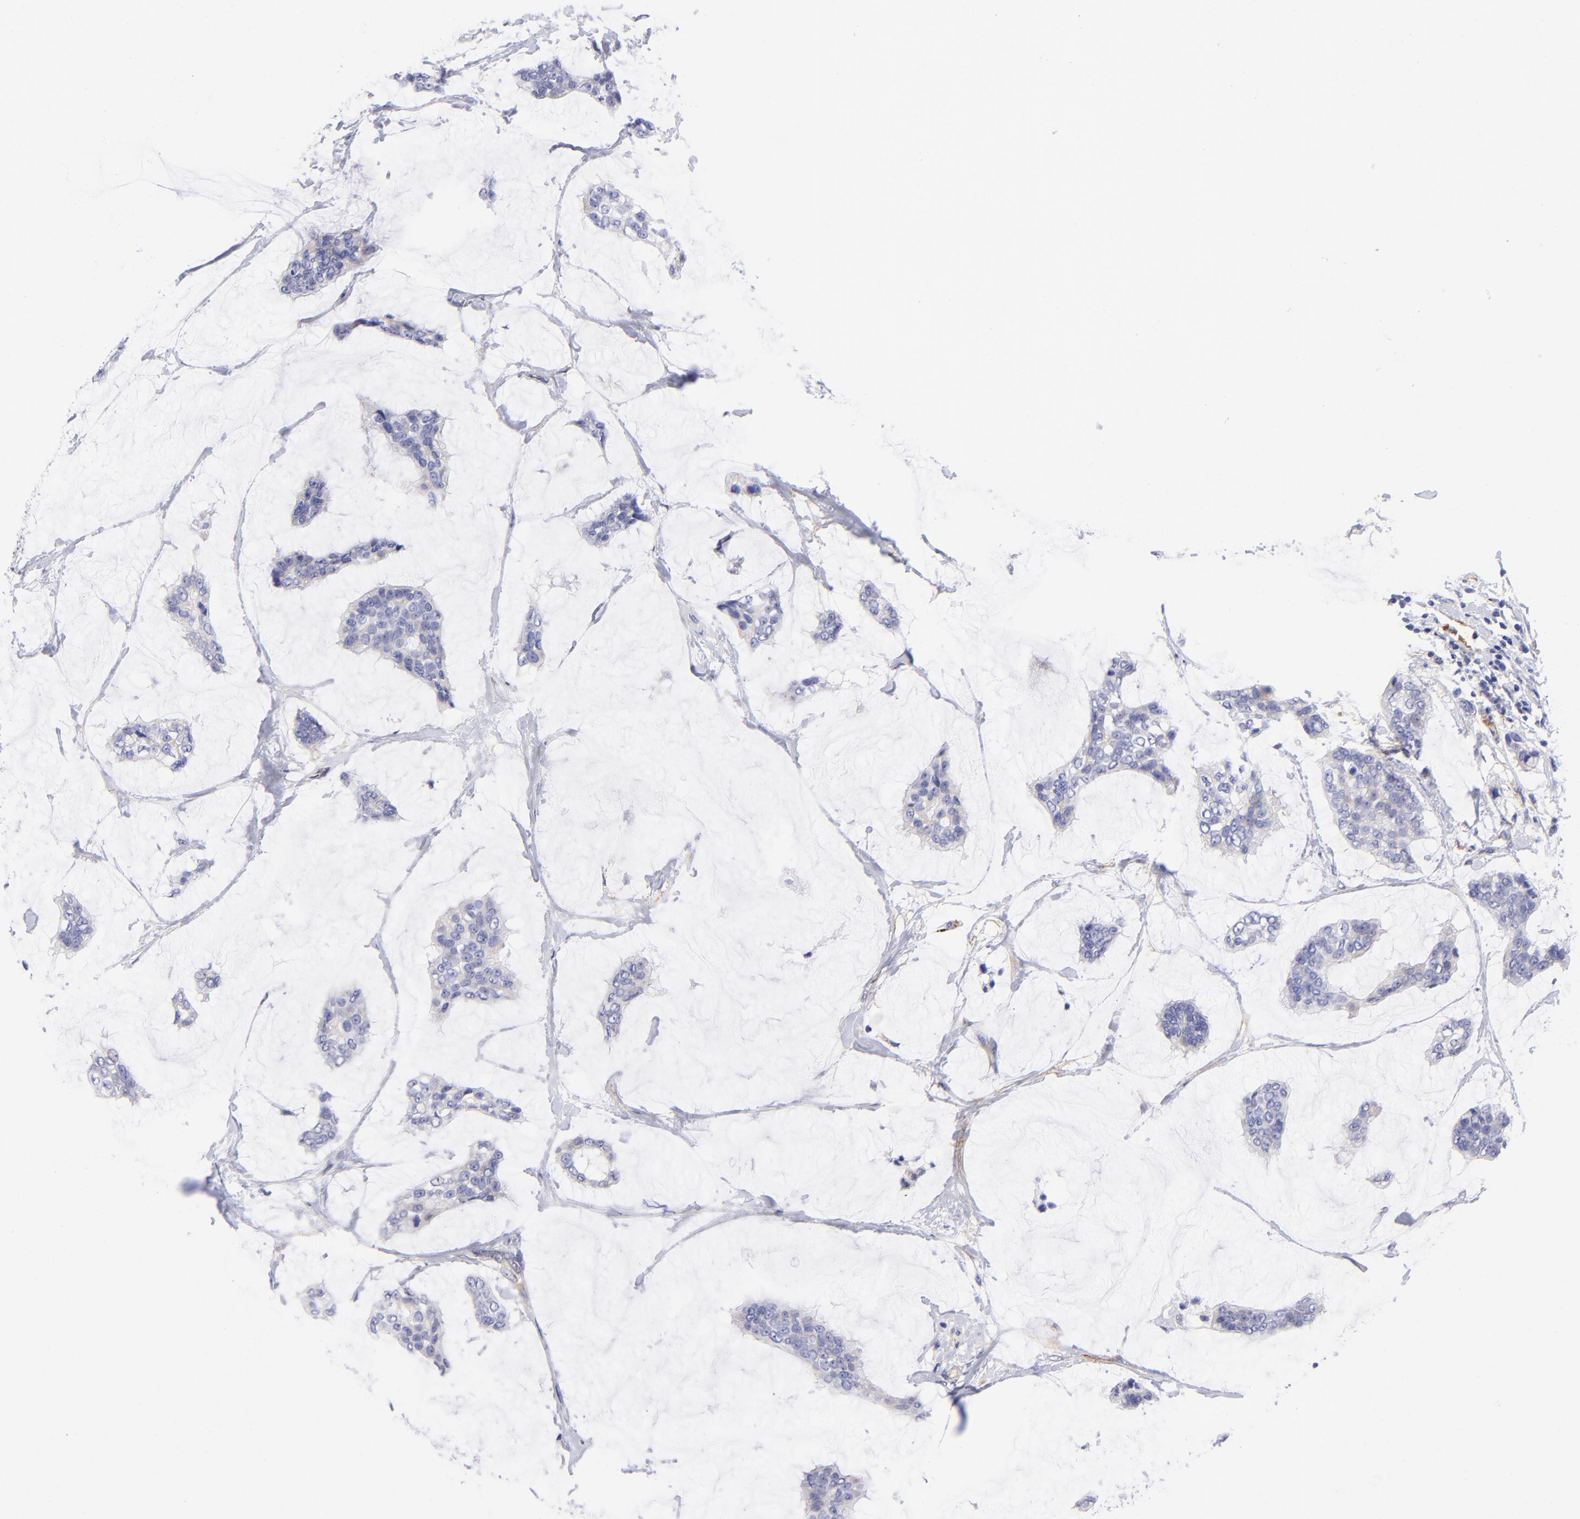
{"staining": {"intensity": "weak", "quantity": "<25%", "location": "cytoplasmic/membranous"}, "tissue": "breast cancer", "cell_type": "Tumor cells", "image_type": "cancer", "snomed": [{"axis": "morphology", "description": "Duct carcinoma"}, {"axis": "topography", "description": "Breast"}], "caption": "Immunohistochemistry (IHC) of human breast cancer demonstrates no staining in tumor cells.", "gene": "PPFIBP1", "patient": {"sex": "female", "age": 93}}